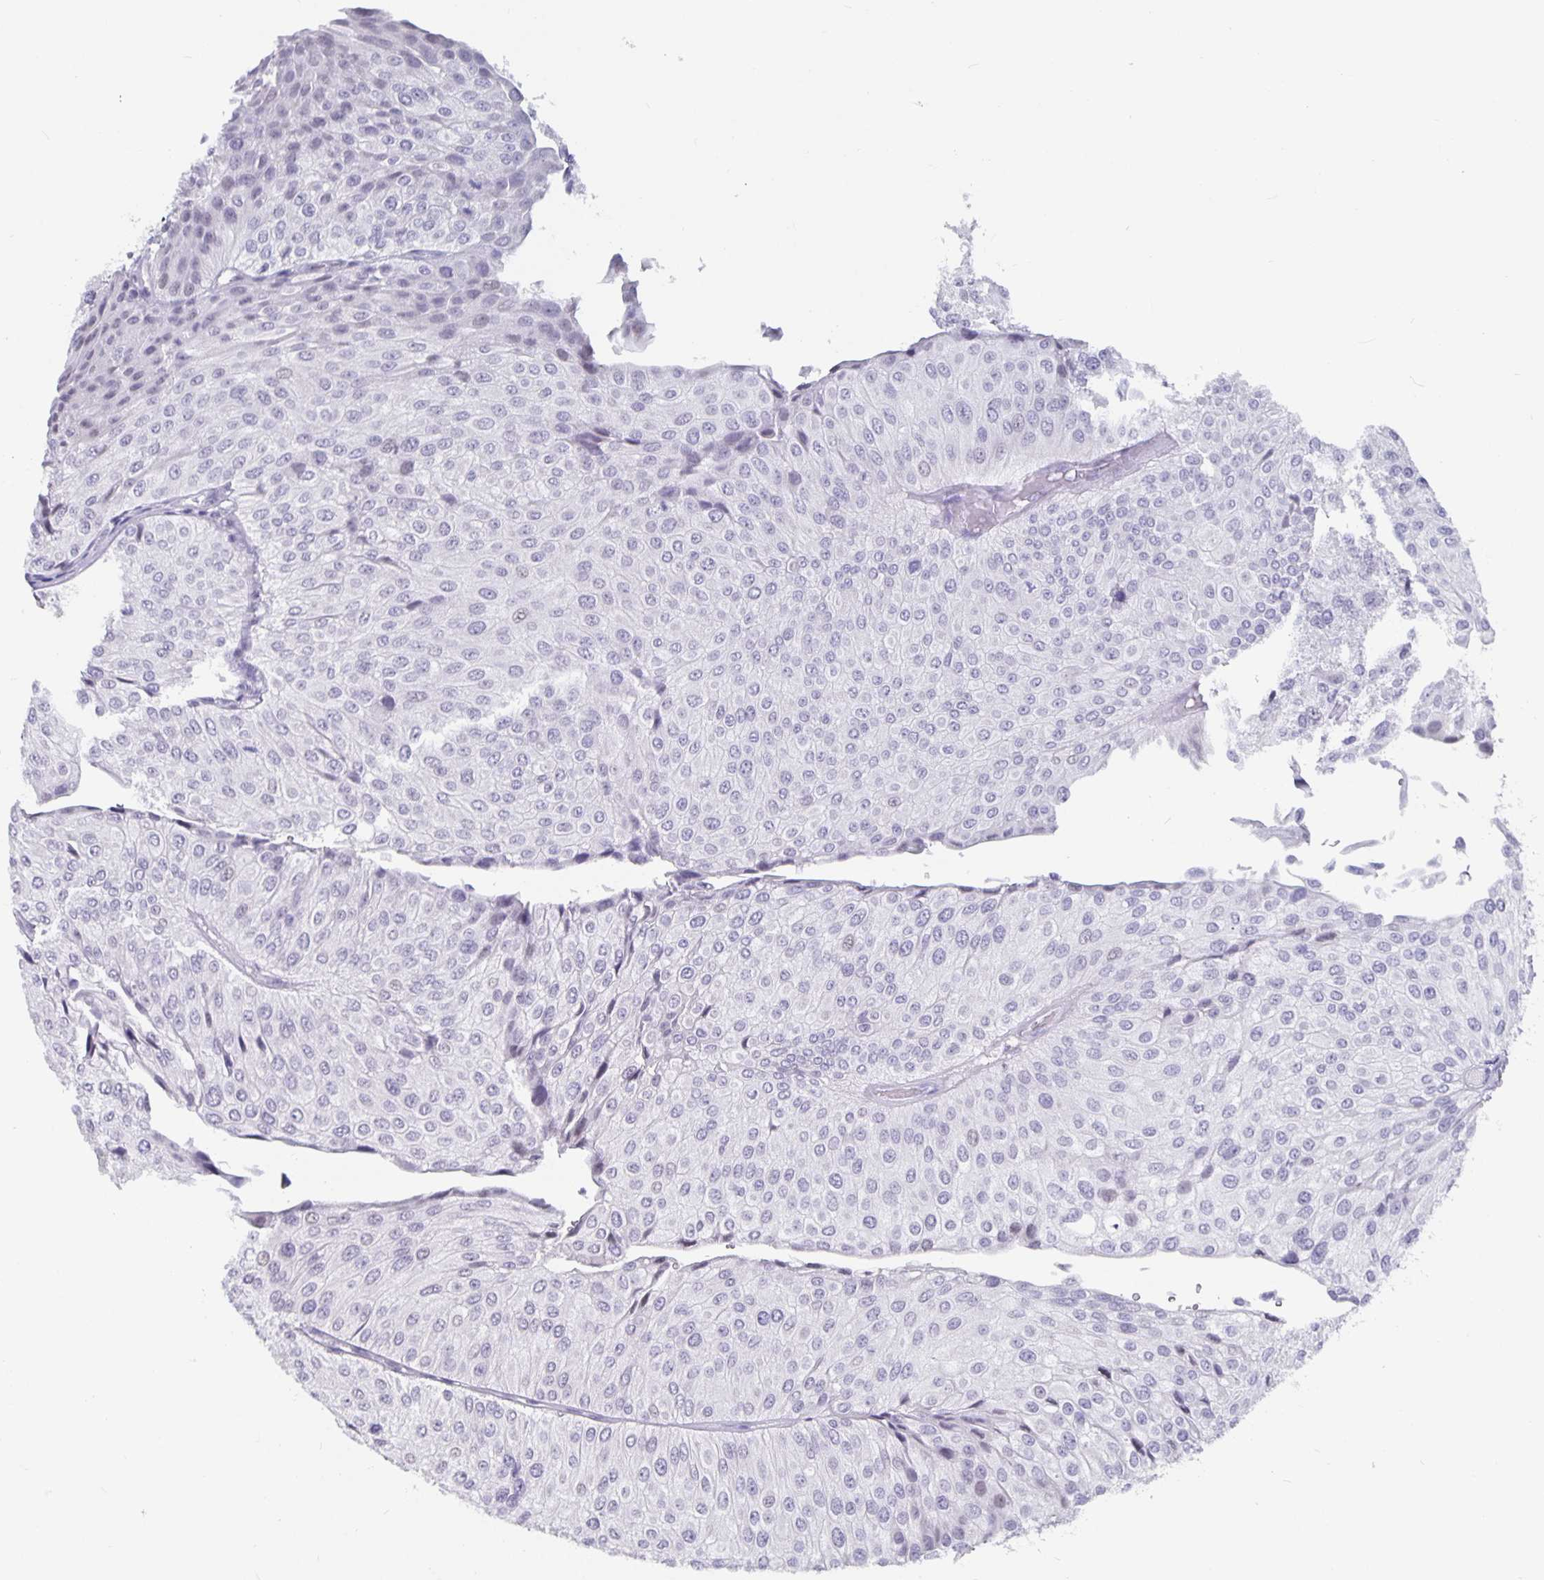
{"staining": {"intensity": "negative", "quantity": "none", "location": "none"}, "tissue": "urothelial cancer", "cell_type": "Tumor cells", "image_type": "cancer", "snomed": [{"axis": "morphology", "description": "Urothelial carcinoma, NOS"}, {"axis": "topography", "description": "Urinary bladder"}], "caption": "A micrograph of human urothelial cancer is negative for staining in tumor cells. (DAB (3,3'-diaminobenzidine) immunohistochemistry (IHC) with hematoxylin counter stain).", "gene": "OLIG2", "patient": {"sex": "male", "age": 67}}